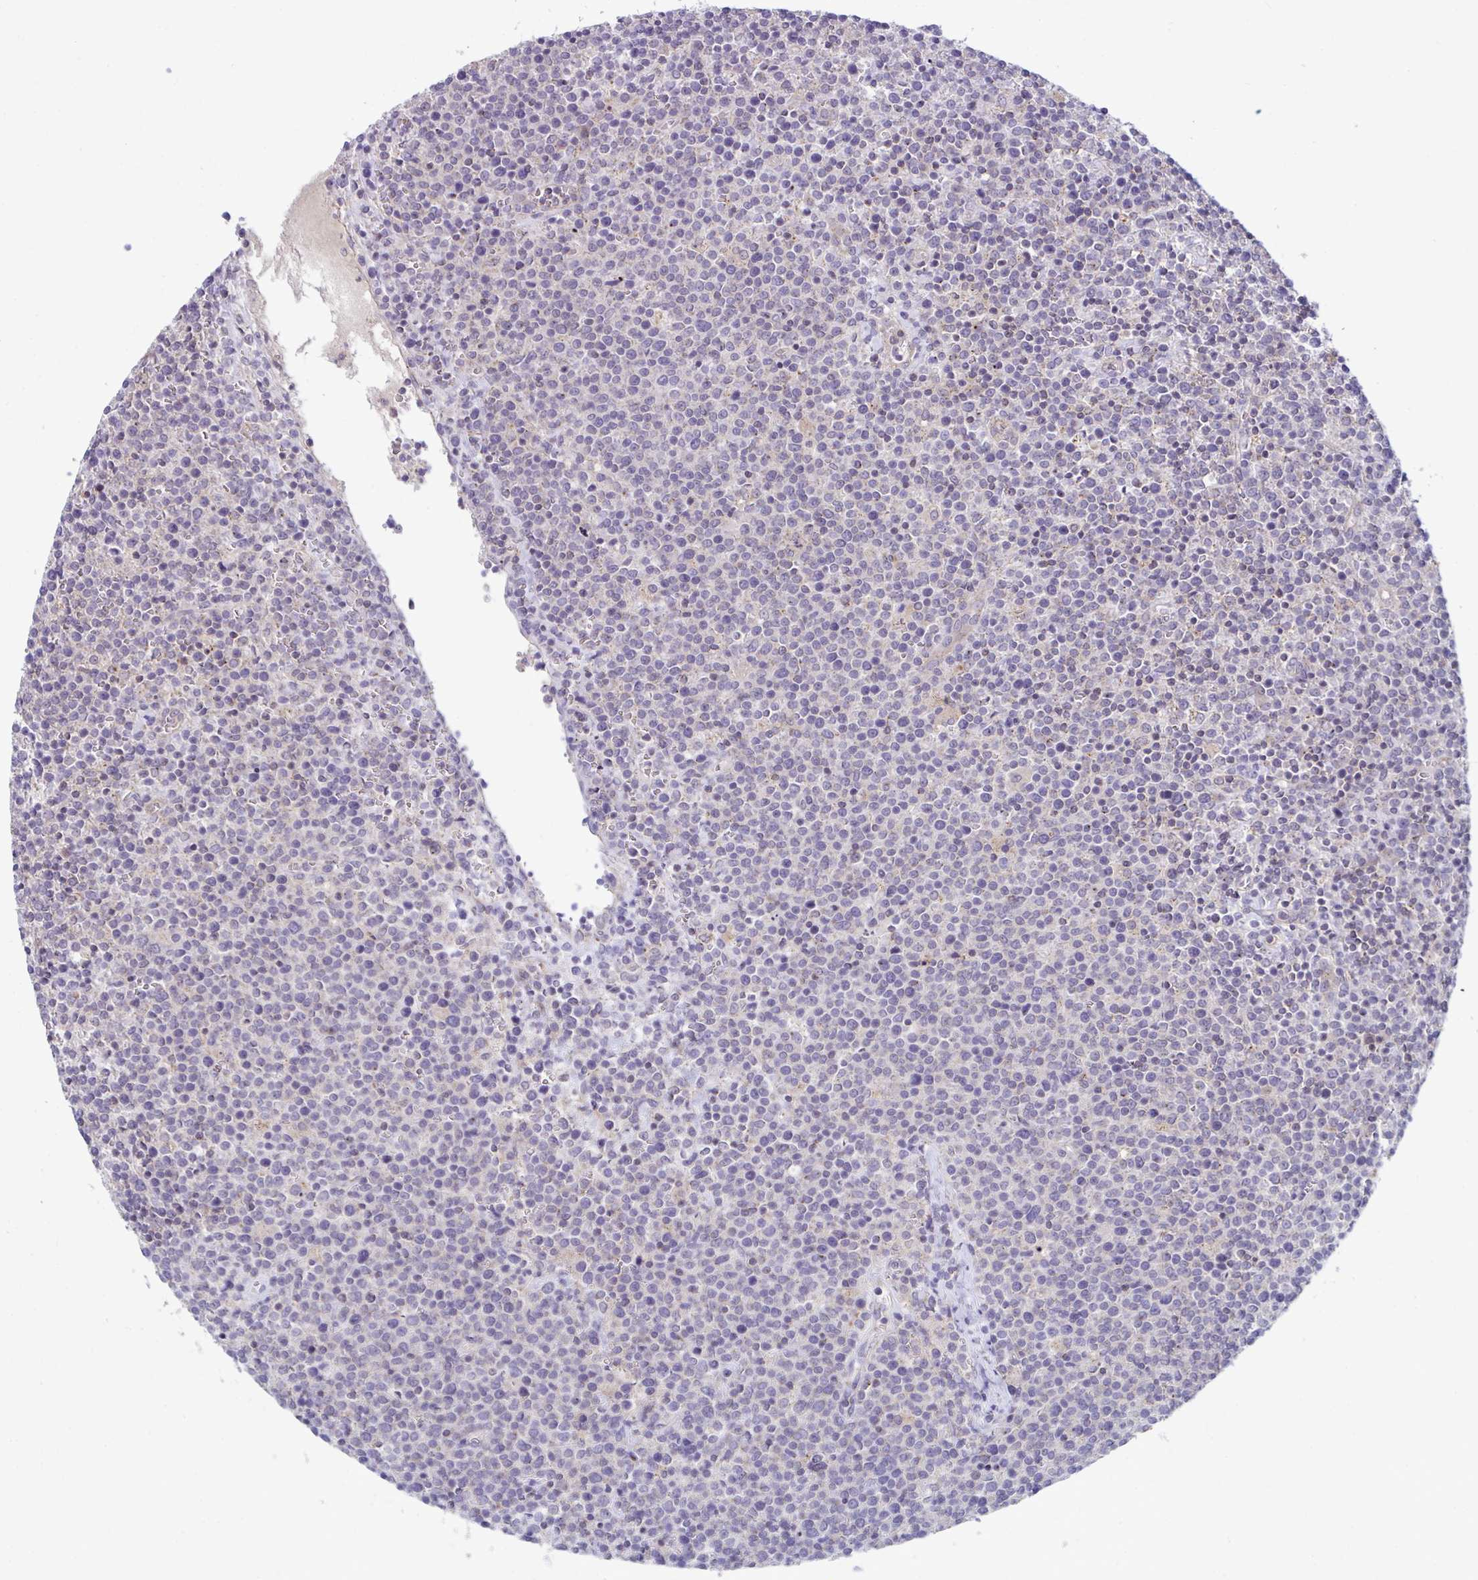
{"staining": {"intensity": "weak", "quantity": "<25%", "location": "cytoplasmic/membranous"}, "tissue": "lymphoma", "cell_type": "Tumor cells", "image_type": "cancer", "snomed": [{"axis": "morphology", "description": "Malignant lymphoma, non-Hodgkin's type, High grade"}, {"axis": "topography", "description": "Lymph node"}], "caption": "DAB immunohistochemical staining of high-grade malignant lymphoma, non-Hodgkin's type exhibits no significant positivity in tumor cells. (IHC, brightfield microscopy, high magnification).", "gene": "IST1", "patient": {"sex": "male", "age": 61}}